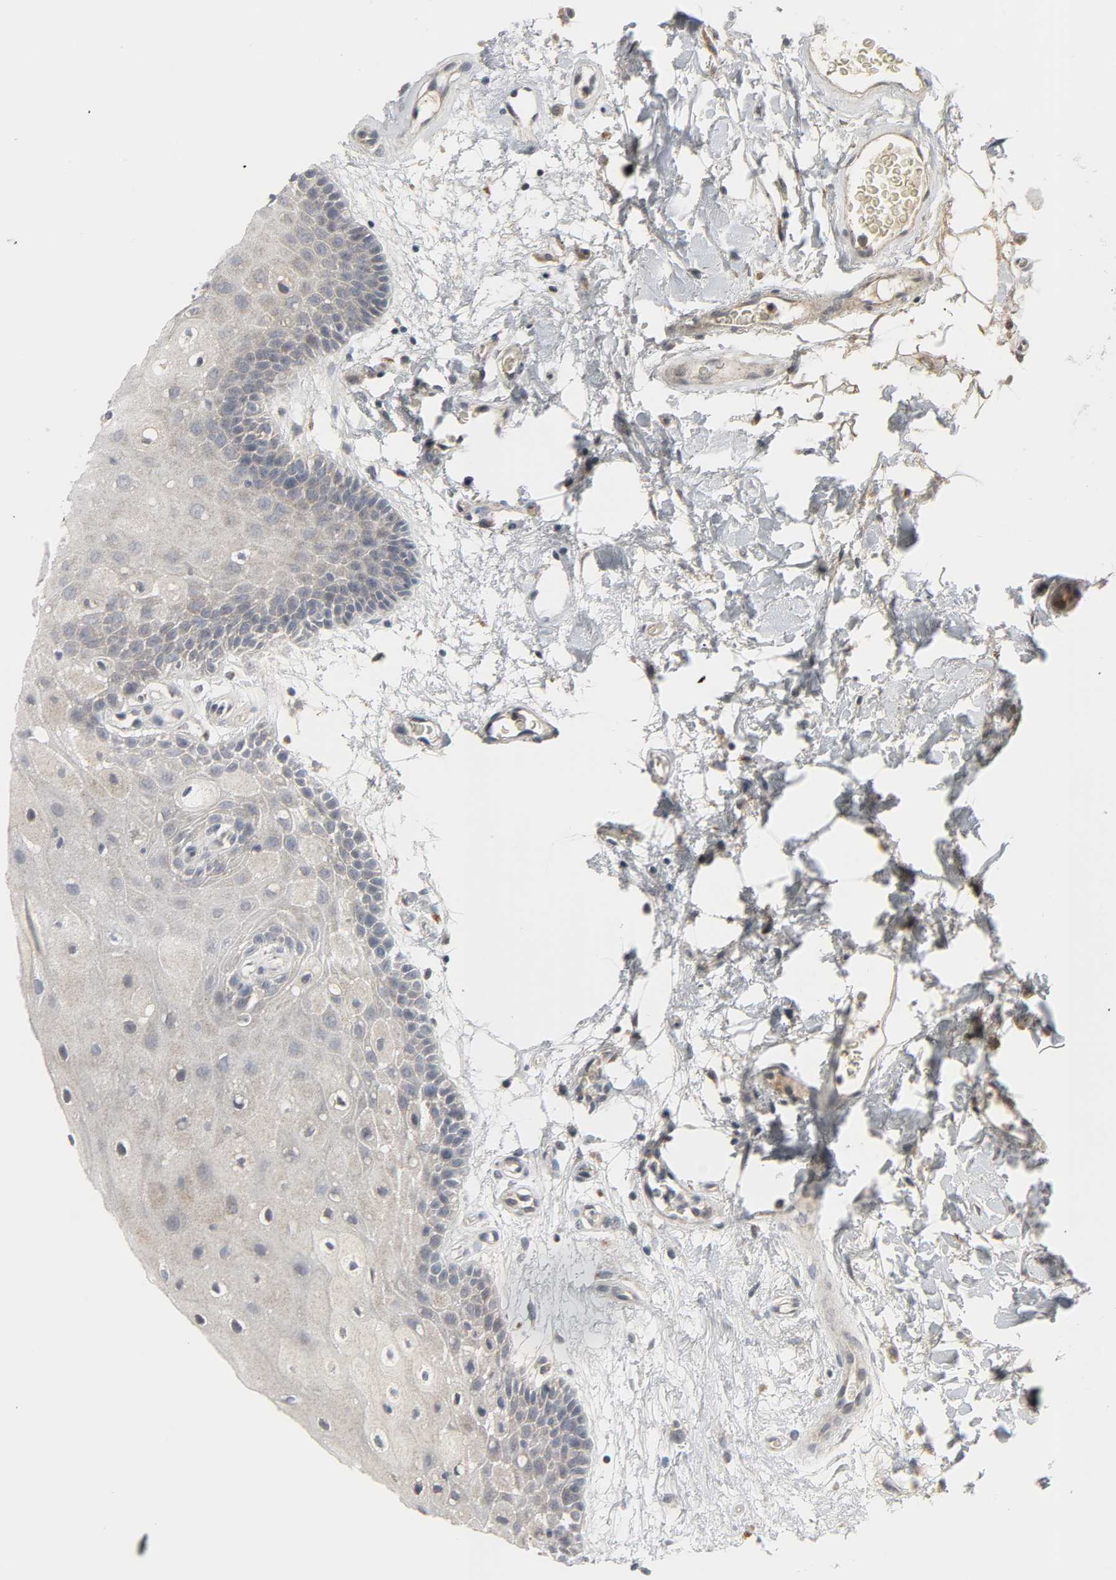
{"staining": {"intensity": "moderate", "quantity": "<25%", "location": "cytoplasmic/membranous"}, "tissue": "oral mucosa", "cell_type": "Squamous epithelial cells", "image_type": "normal", "snomed": [{"axis": "morphology", "description": "Normal tissue, NOS"}, {"axis": "morphology", "description": "Squamous cell carcinoma, NOS"}, {"axis": "topography", "description": "Skeletal muscle"}, {"axis": "topography", "description": "Oral tissue"}, {"axis": "topography", "description": "Head-Neck"}], "caption": "Immunohistochemistry (IHC) of unremarkable oral mucosa exhibits low levels of moderate cytoplasmic/membranous positivity in about <25% of squamous epithelial cells.", "gene": "CLIP1", "patient": {"sex": "male", "age": 71}}